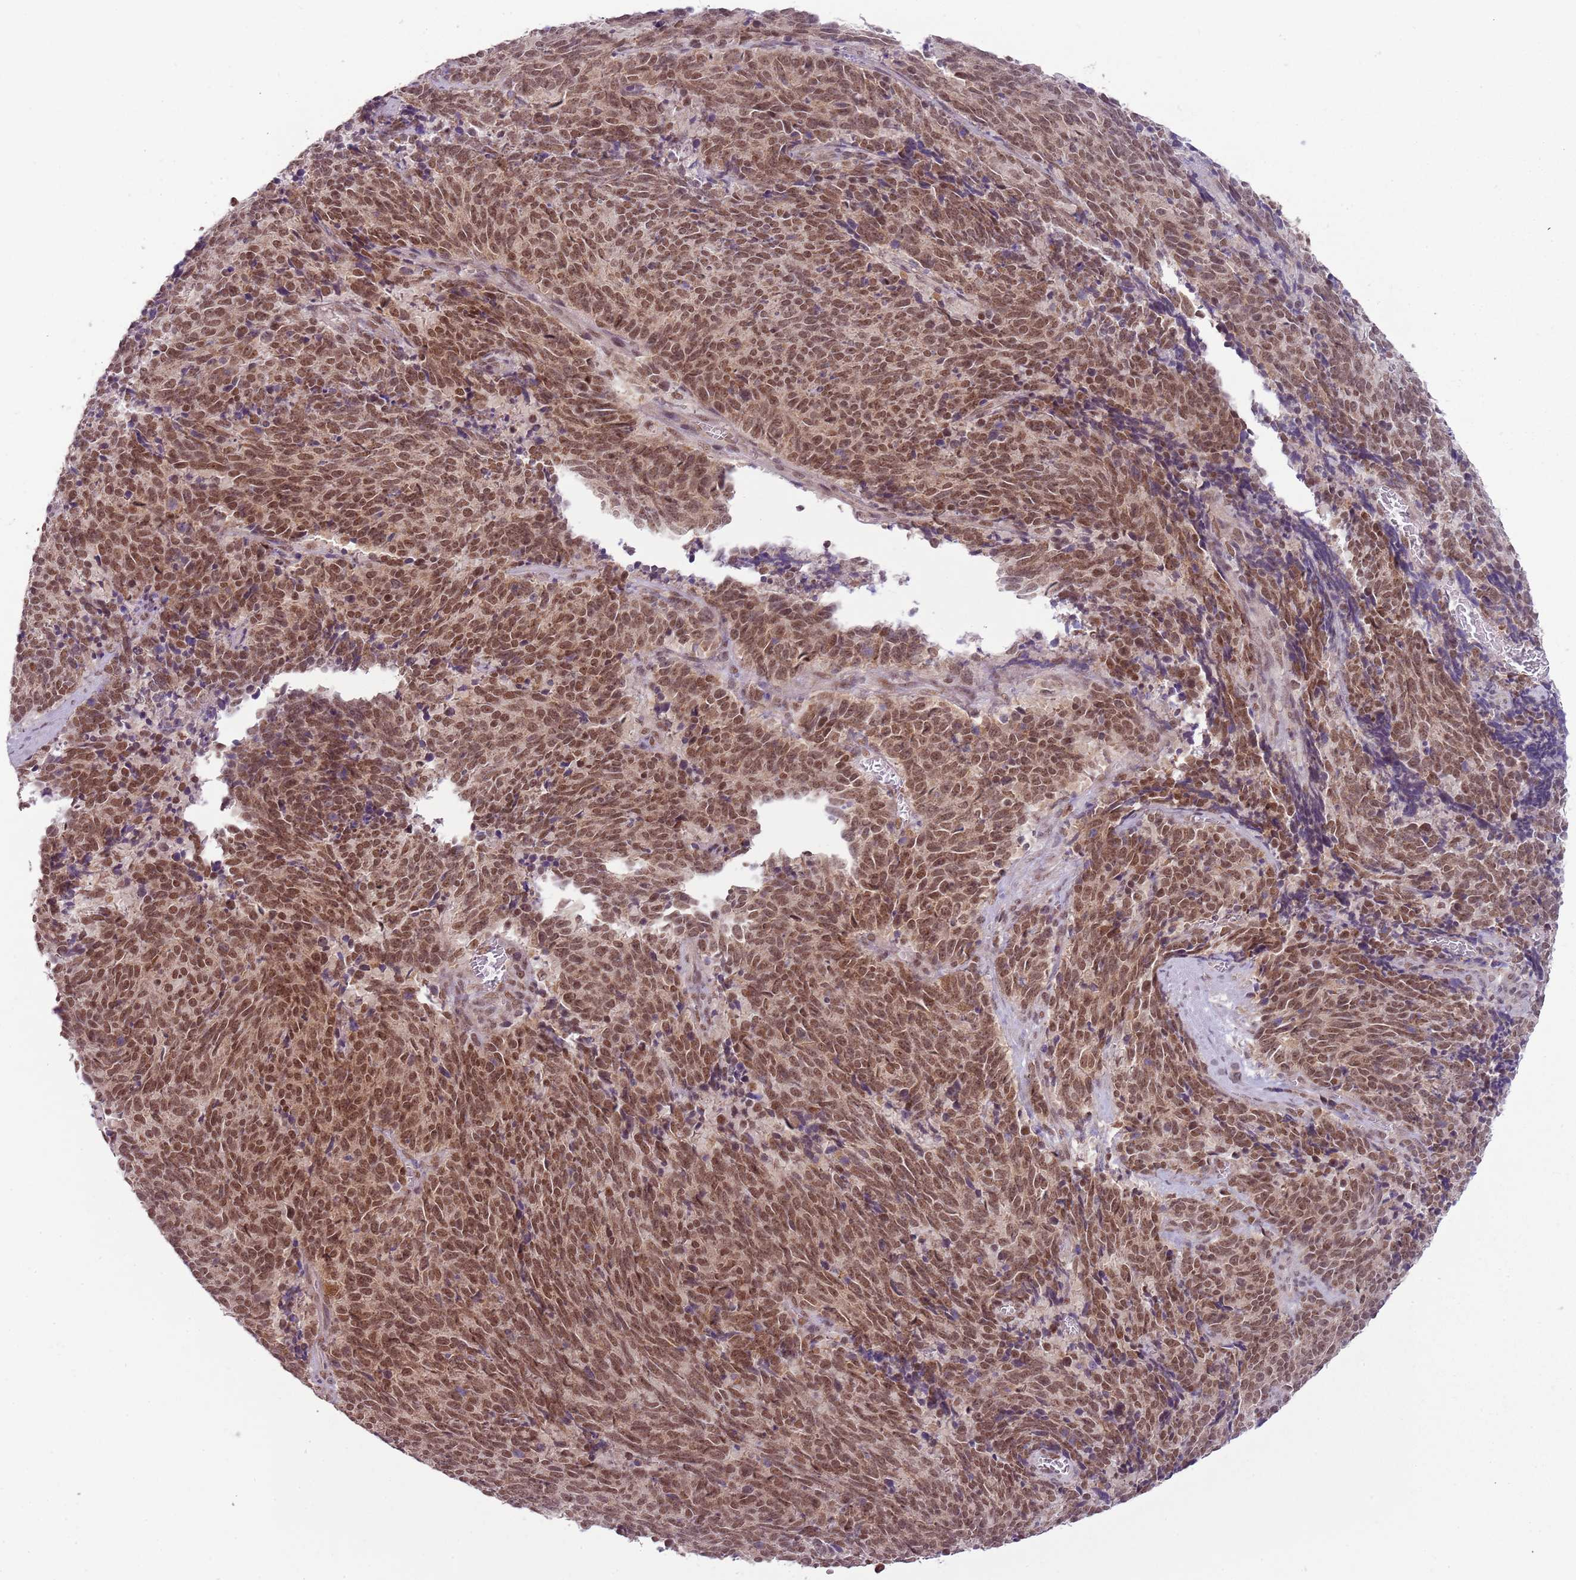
{"staining": {"intensity": "moderate", "quantity": ">75%", "location": "nuclear"}, "tissue": "cervical cancer", "cell_type": "Tumor cells", "image_type": "cancer", "snomed": [{"axis": "morphology", "description": "Squamous cell carcinoma, NOS"}, {"axis": "topography", "description": "Cervix"}], "caption": "An image showing moderate nuclear positivity in about >75% of tumor cells in cervical cancer (squamous cell carcinoma), as visualized by brown immunohistochemical staining.", "gene": "FAM120AOS", "patient": {"sex": "female", "age": 29}}